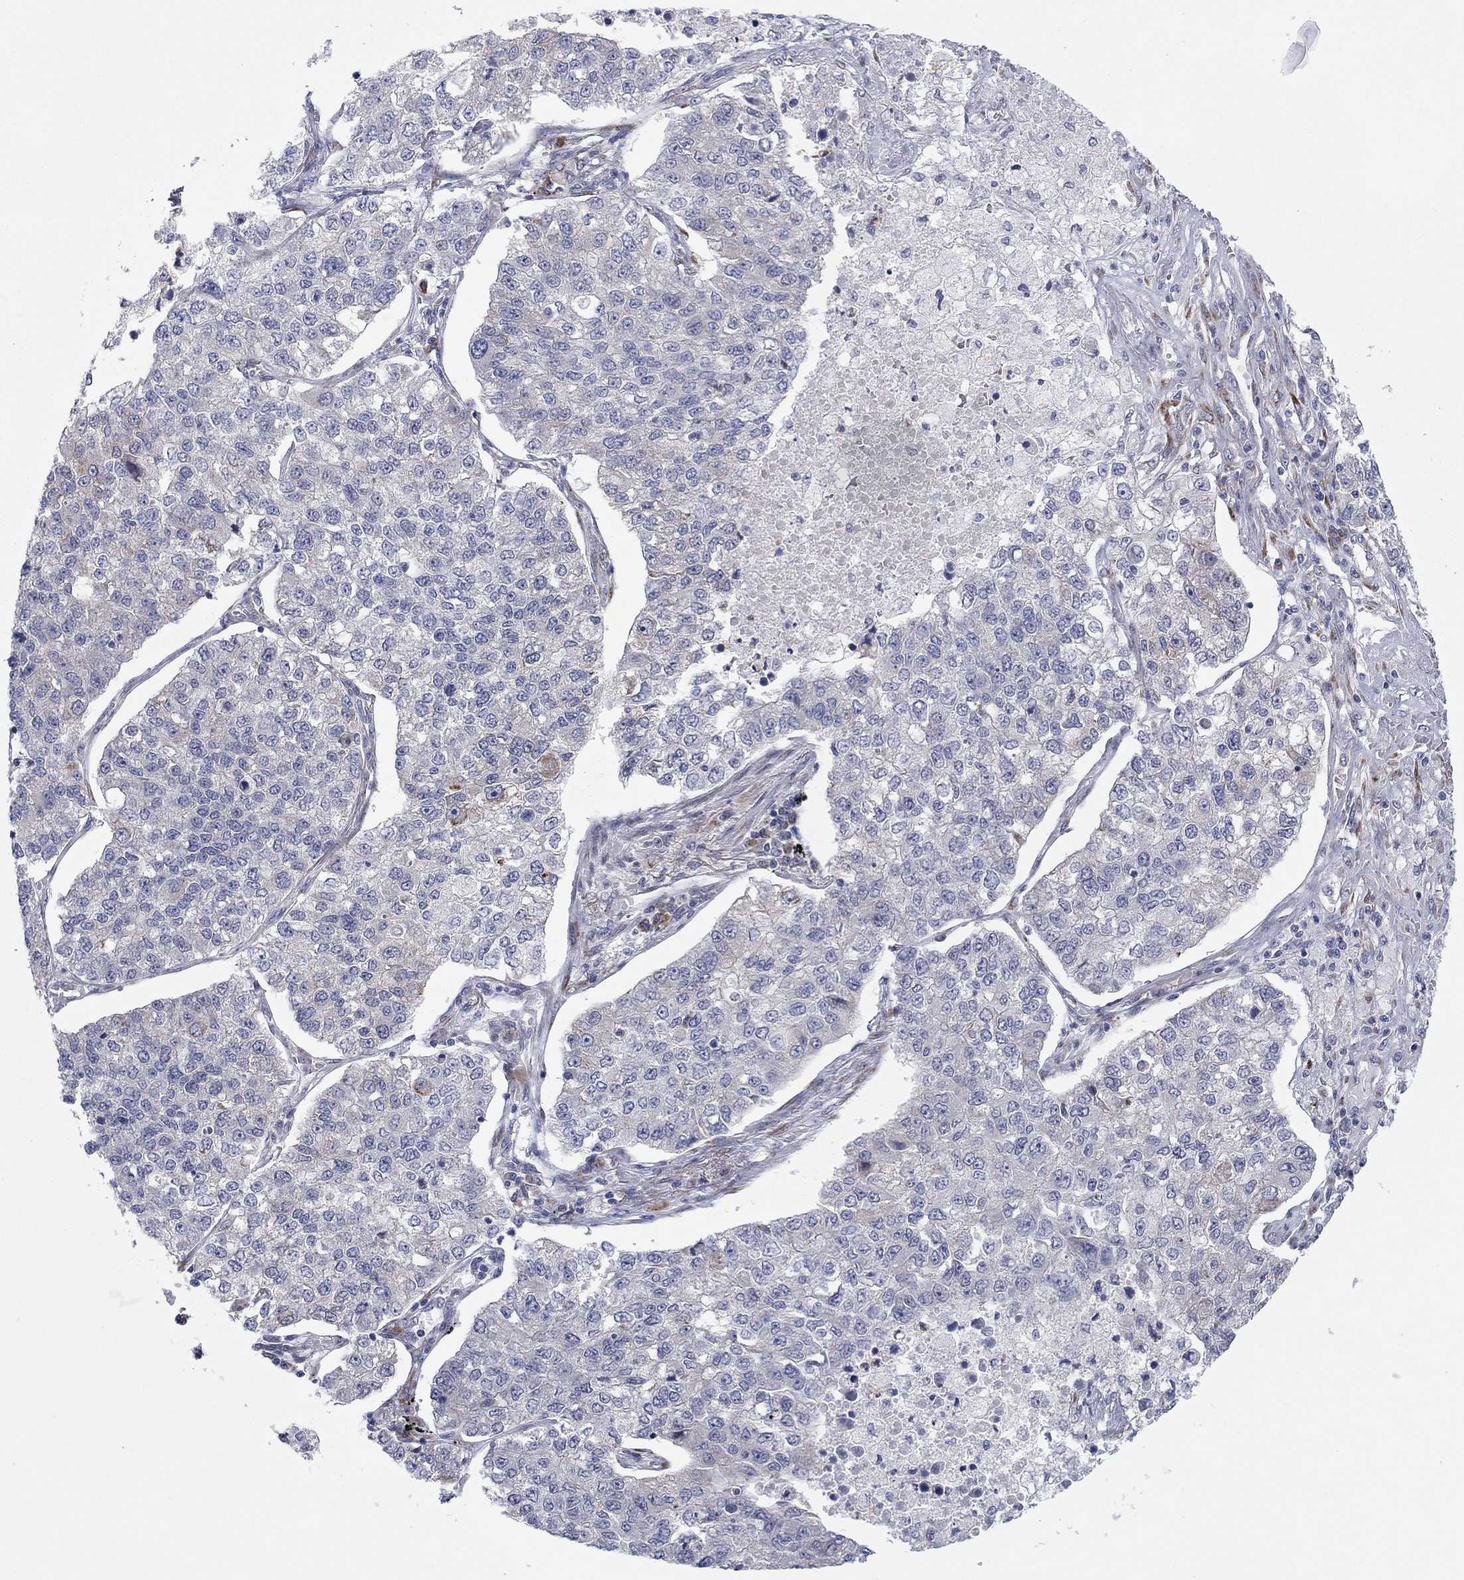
{"staining": {"intensity": "negative", "quantity": "none", "location": "none"}, "tissue": "lung cancer", "cell_type": "Tumor cells", "image_type": "cancer", "snomed": [{"axis": "morphology", "description": "Adenocarcinoma, NOS"}, {"axis": "topography", "description": "Lung"}], "caption": "Lung cancer (adenocarcinoma) was stained to show a protein in brown. There is no significant positivity in tumor cells.", "gene": "TTC21B", "patient": {"sex": "male", "age": 49}}